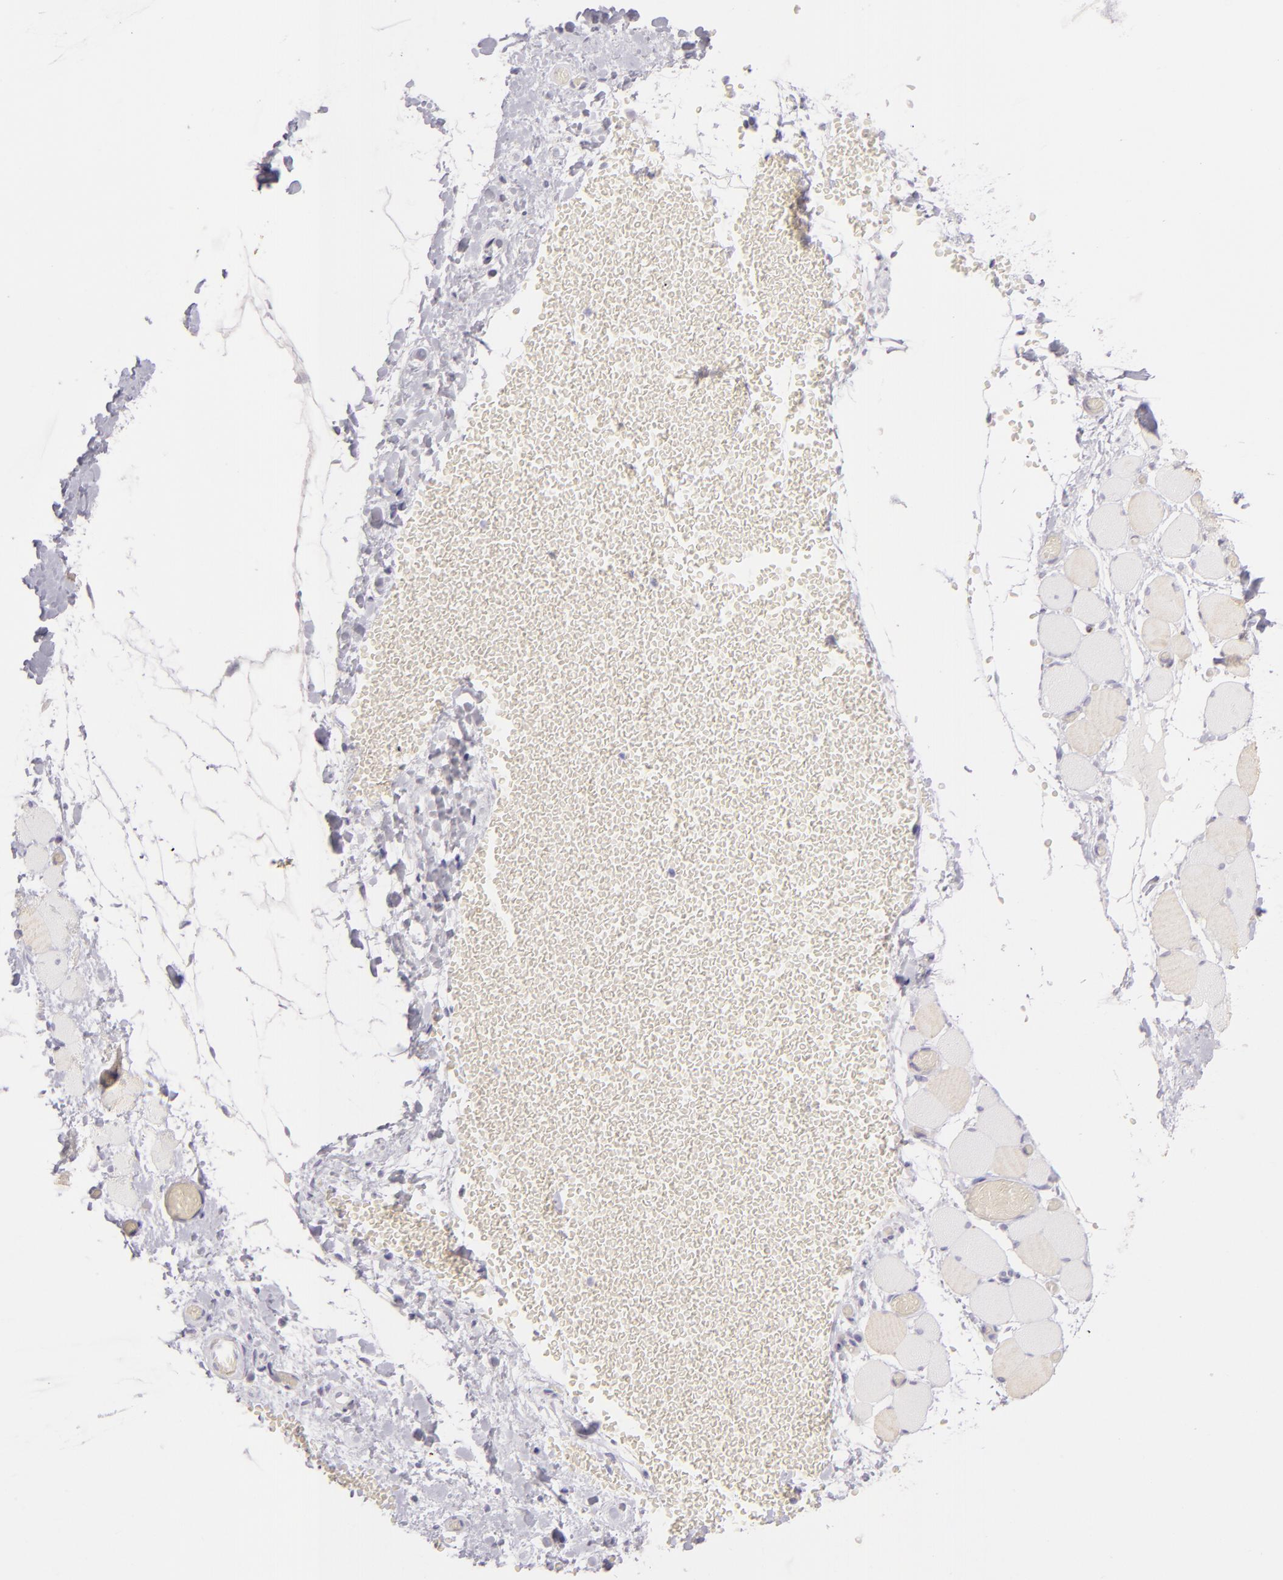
{"staining": {"intensity": "negative", "quantity": "none", "location": "none"}, "tissue": "skeletal muscle", "cell_type": "Myocytes", "image_type": "normal", "snomed": [{"axis": "morphology", "description": "Normal tissue, NOS"}, {"axis": "topography", "description": "Skeletal muscle"}, {"axis": "topography", "description": "Soft tissue"}], "caption": "There is no significant expression in myocytes of skeletal muscle. (DAB IHC, high magnification).", "gene": "ZC3H7B", "patient": {"sex": "female", "age": 58}}